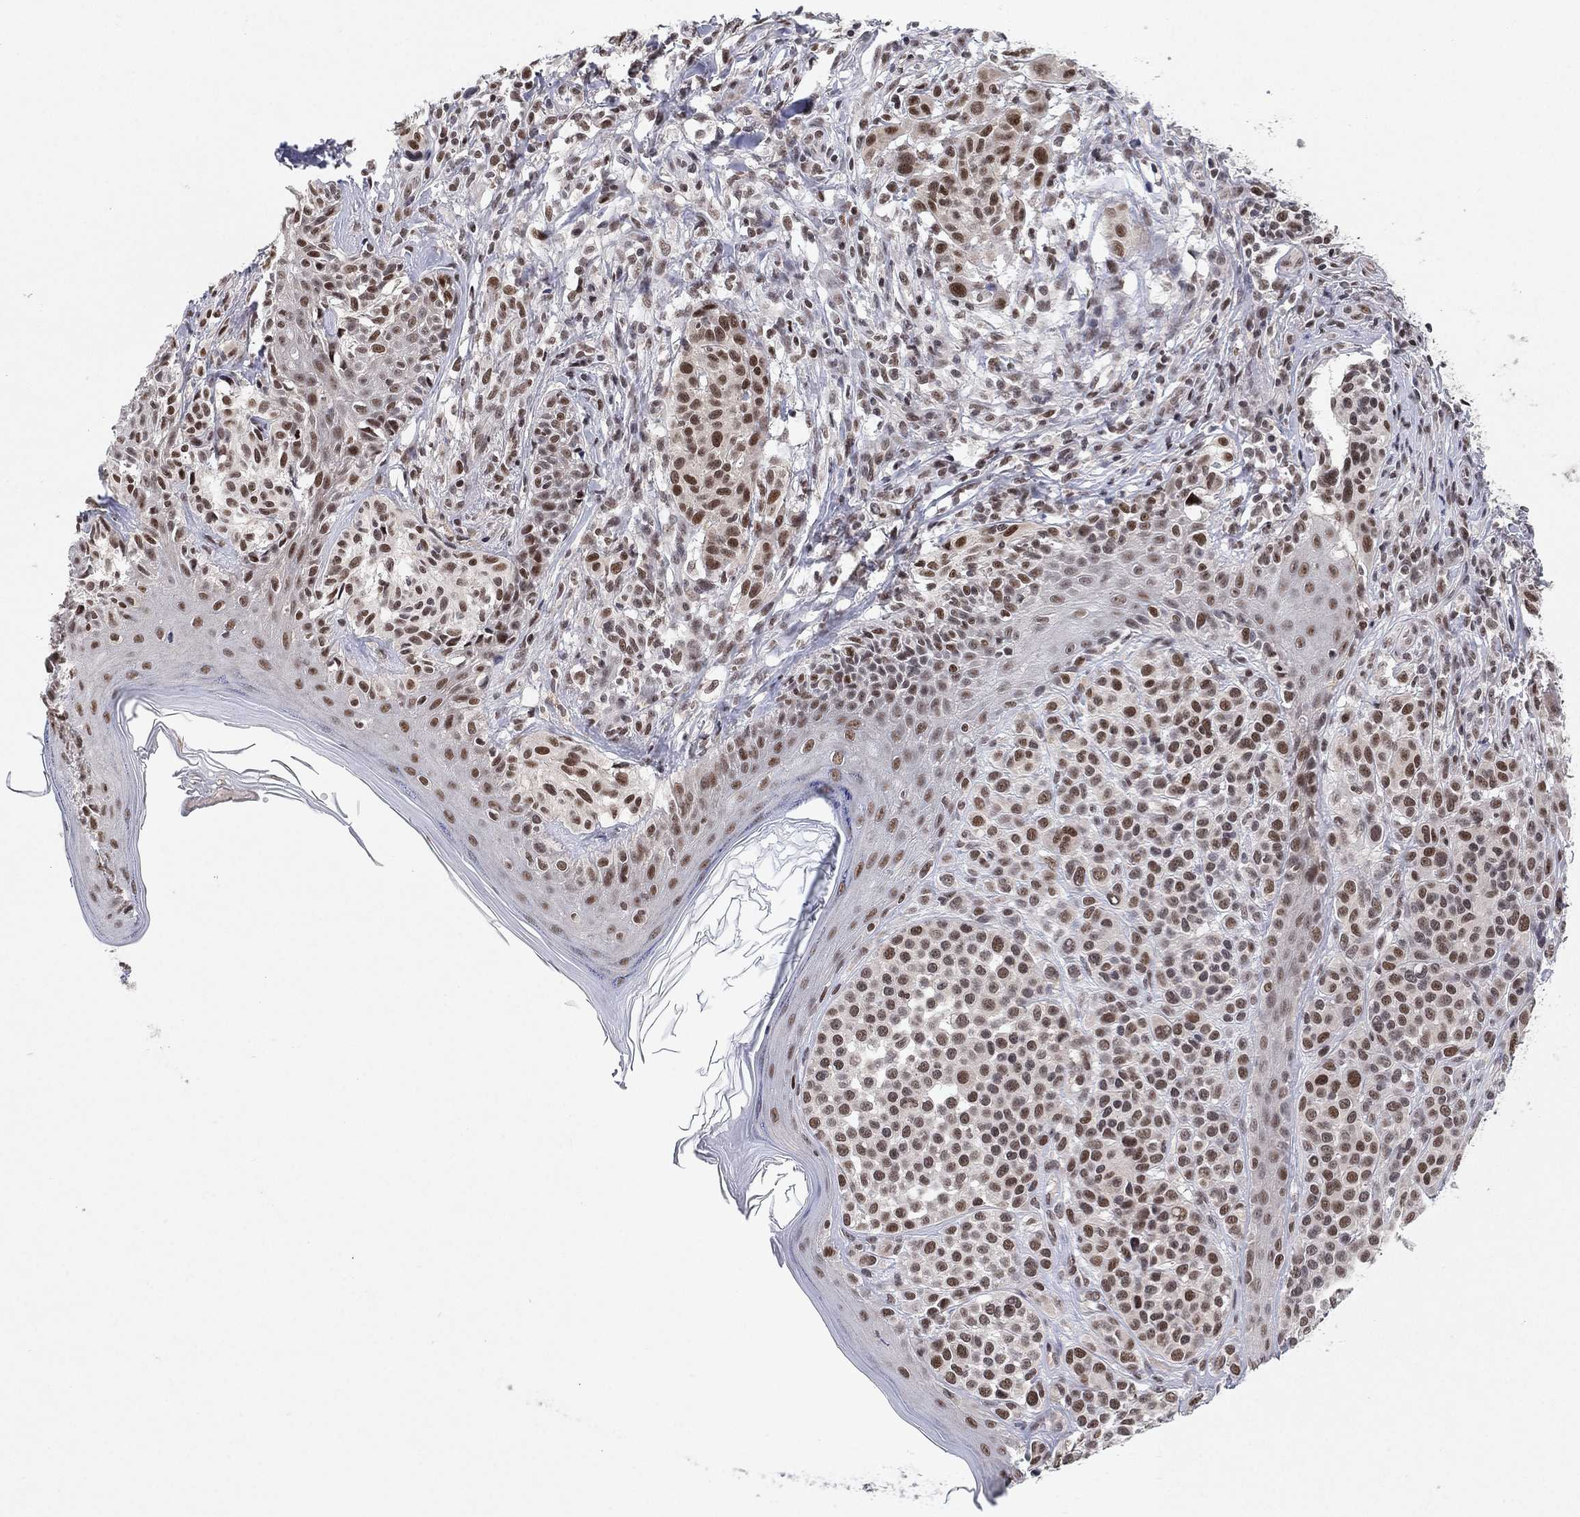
{"staining": {"intensity": "moderate", "quantity": "25%-75%", "location": "nuclear"}, "tissue": "melanoma", "cell_type": "Tumor cells", "image_type": "cancer", "snomed": [{"axis": "morphology", "description": "Malignant melanoma, NOS"}, {"axis": "topography", "description": "Skin"}], "caption": "Immunohistochemical staining of malignant melanoma shows medium levels of moderate nuclear positivity in about 25%-75% of tumor cells.", "gene": "DGCR8", "patient": {"sex": "male", "age": 79}}